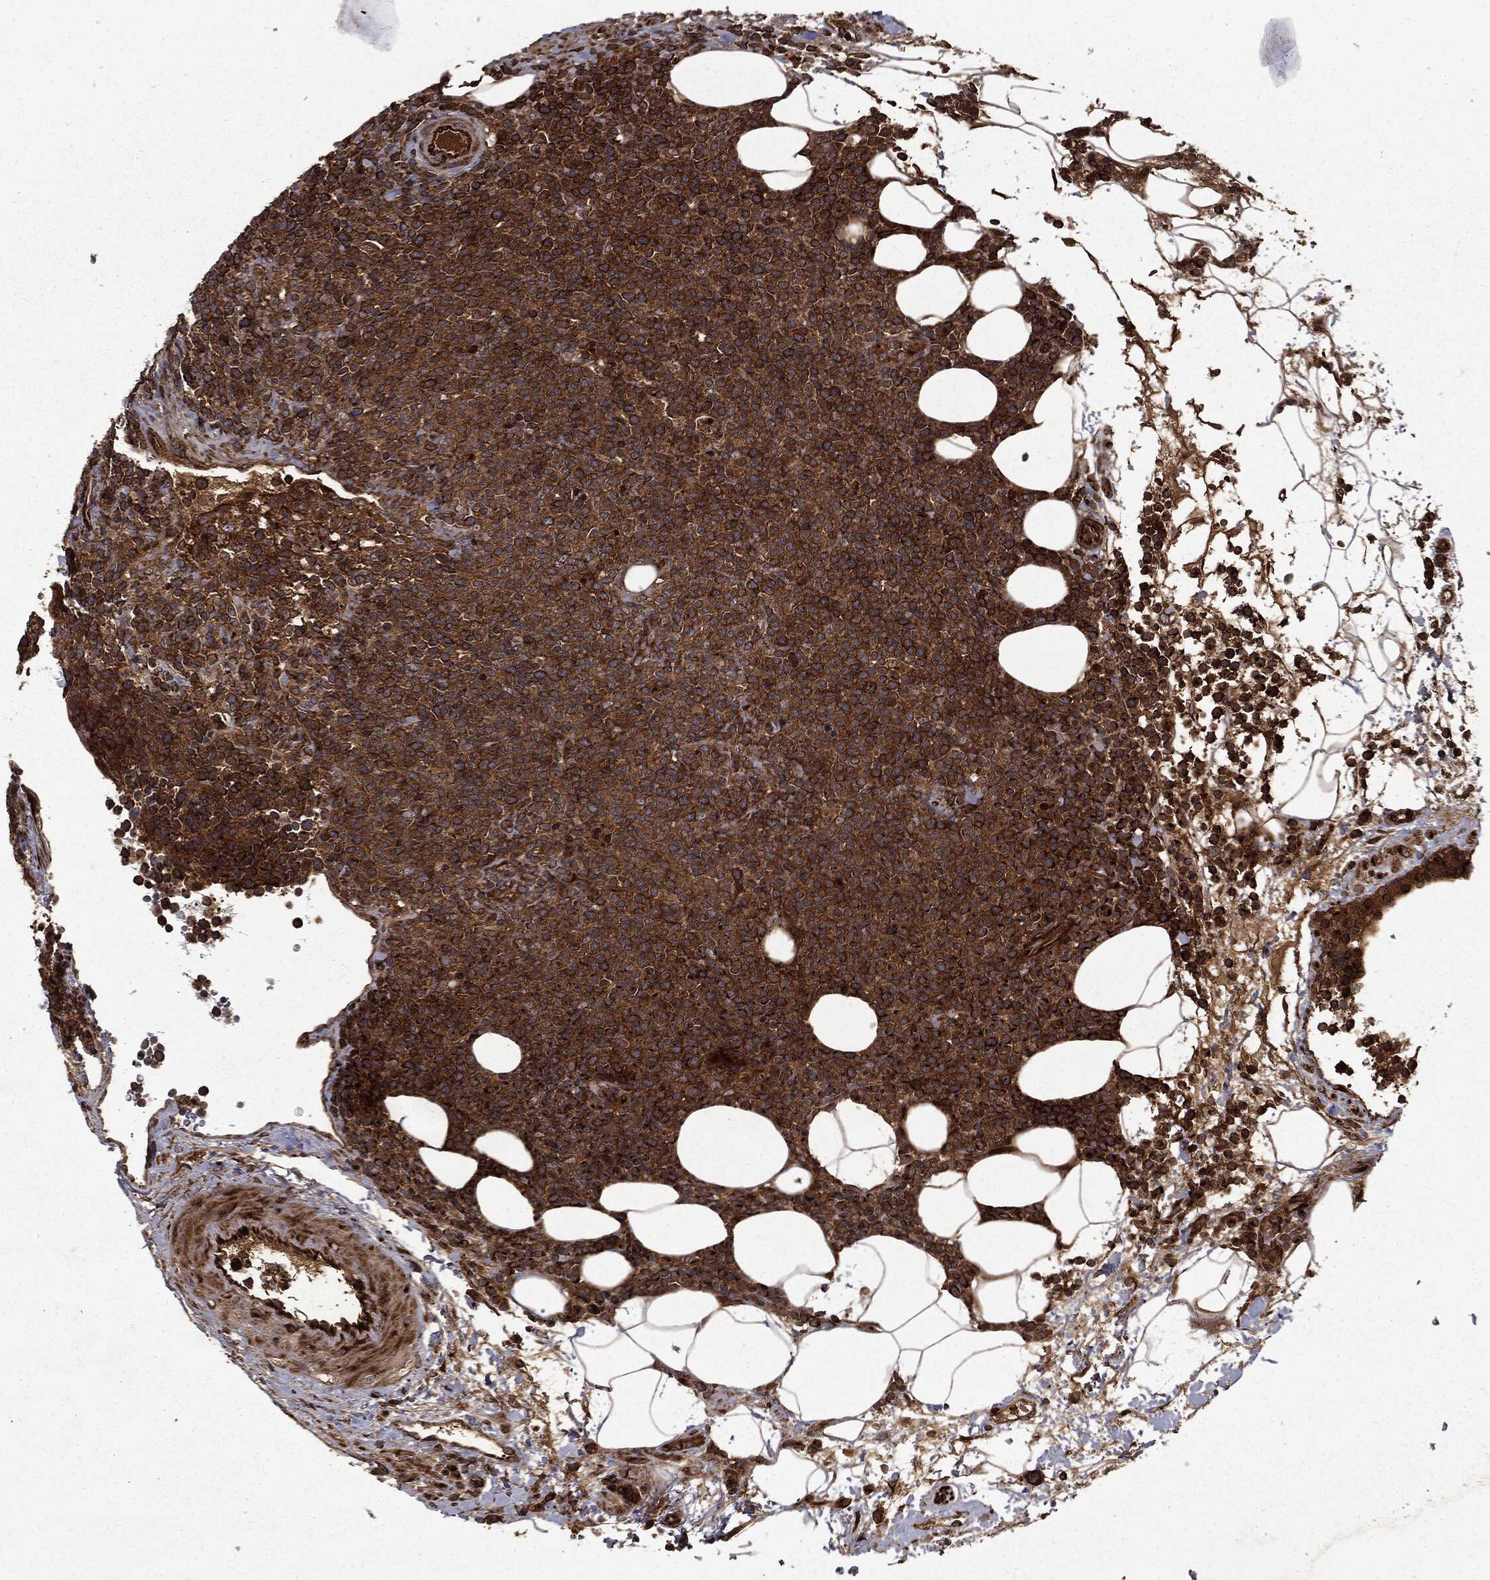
{"staining": {"intensity": "moderate", "quantity": ">75%", "location": "cytoplasmic/membranous"}, "tissue": "lymphoma", "cell_type": "Tumor cells", "image_type": "cancer", "snomed": [{"axis": "morphology", "description": "Malignant lymphoma, non-Hodgkin's type, High grade"}, {"axis": "topography", "description": "Lymph node"}], "caption": "Immunohistochemical staining of human malignant lymphoma, non-Hodgkin's type (high-grade) demonstrates medium levels of moderate cytoplasmic/membranous protein staining in approximately >75% of tumor cells.", "gene": "HTT", "patient": {"sex": "male", "age": 61}}